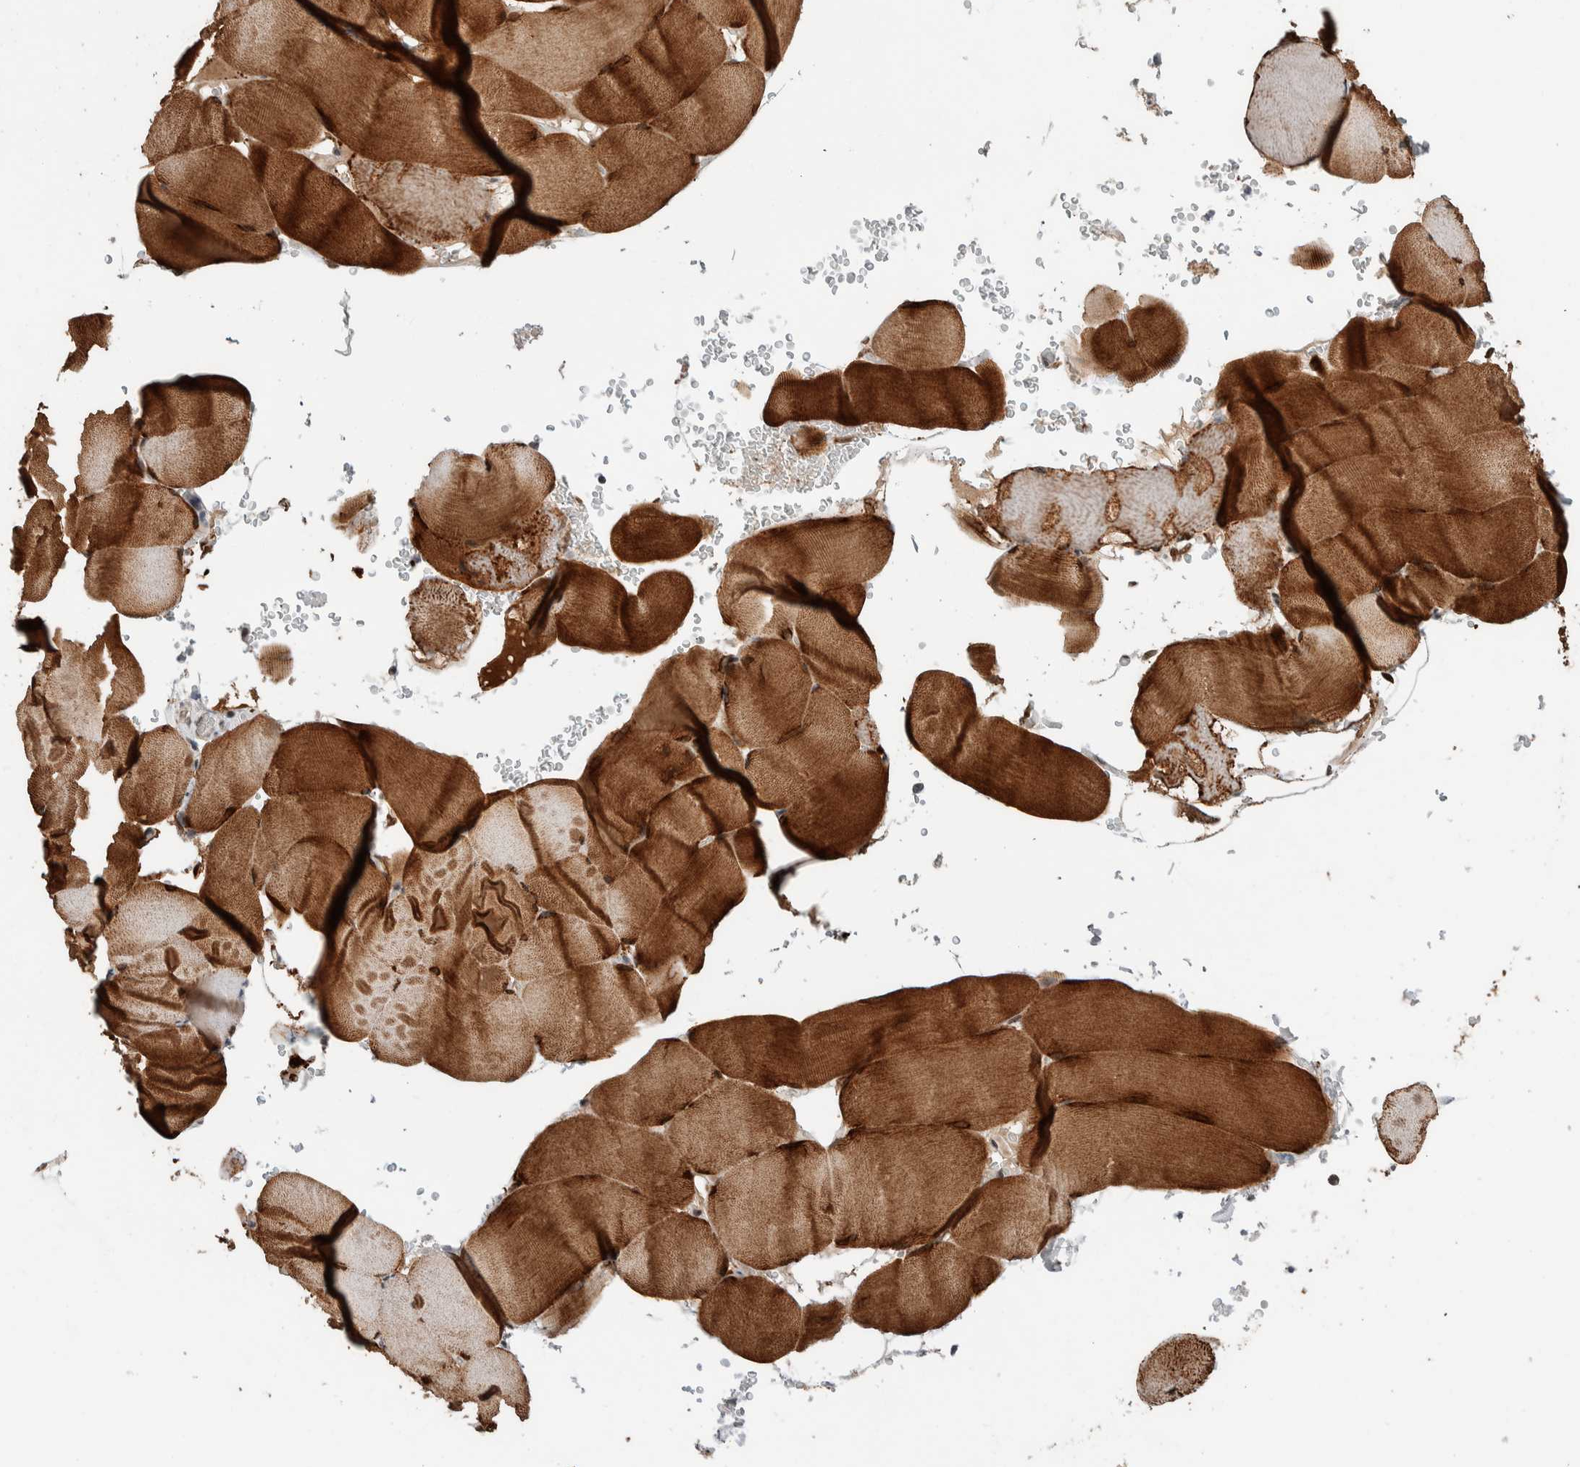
{"staining": {"intensity": "strong", "quantity": ">75%", "location": "cytoplasmic/membranous"}, "tissue": "skeletal muscle", "cell_type": "Myocytes", "image_type": "normal", "snomed": [{"axis": "morphology", "description": "Normal tissue, NOS"}, {"axis": "topography", "description": "Skeletal muscle"}], "caption": "Protein analysis of unremarkable skeletal muscle demonstrates strong cytoplasmic/membranous positivity in approximately >75% of myocytes.", "gene": "TNRC18", "patient": {"sex": "male", "age": 62}}